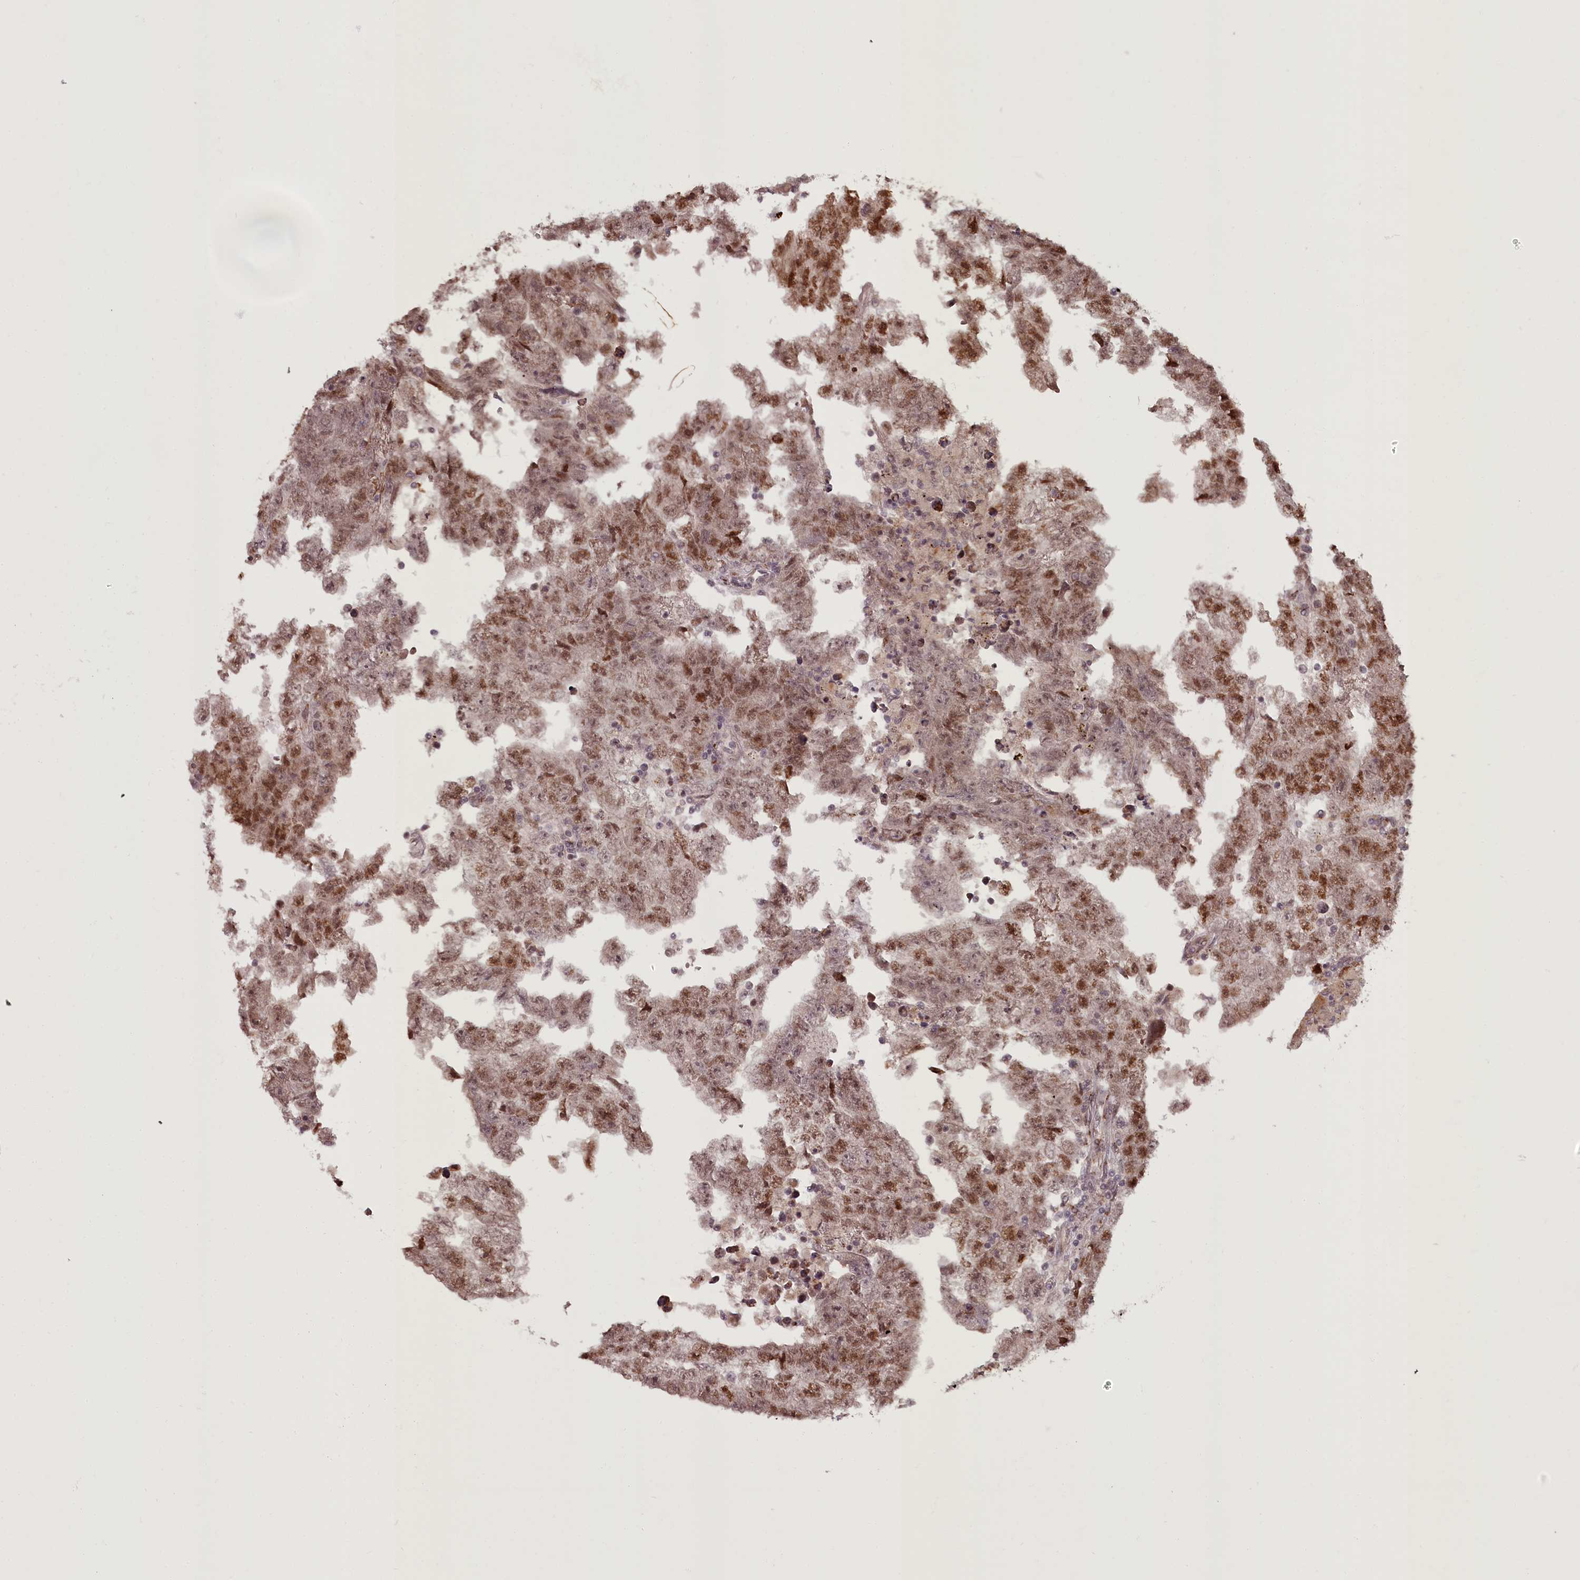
{"staining": {"intensity": "moderate", "quantity": ">75%", "location": "nuclear"}, "tissue": "testis cancer", "cell_type": "Tumor cells", "image_type": "cancer", "snomed": [{"axis": "morphology", "description": "Carcinoma, Embryonal, NOS"}, {"axis": "topography", "description": "Testis"}], "caption": "Protein expression analysis of testis cancer (embryonal carcinoma) reveals moderate nuclear positivity in about >75% of tumor cells.", "gene": "CEP83", "patient": {"sex": "male", "age": 25}}